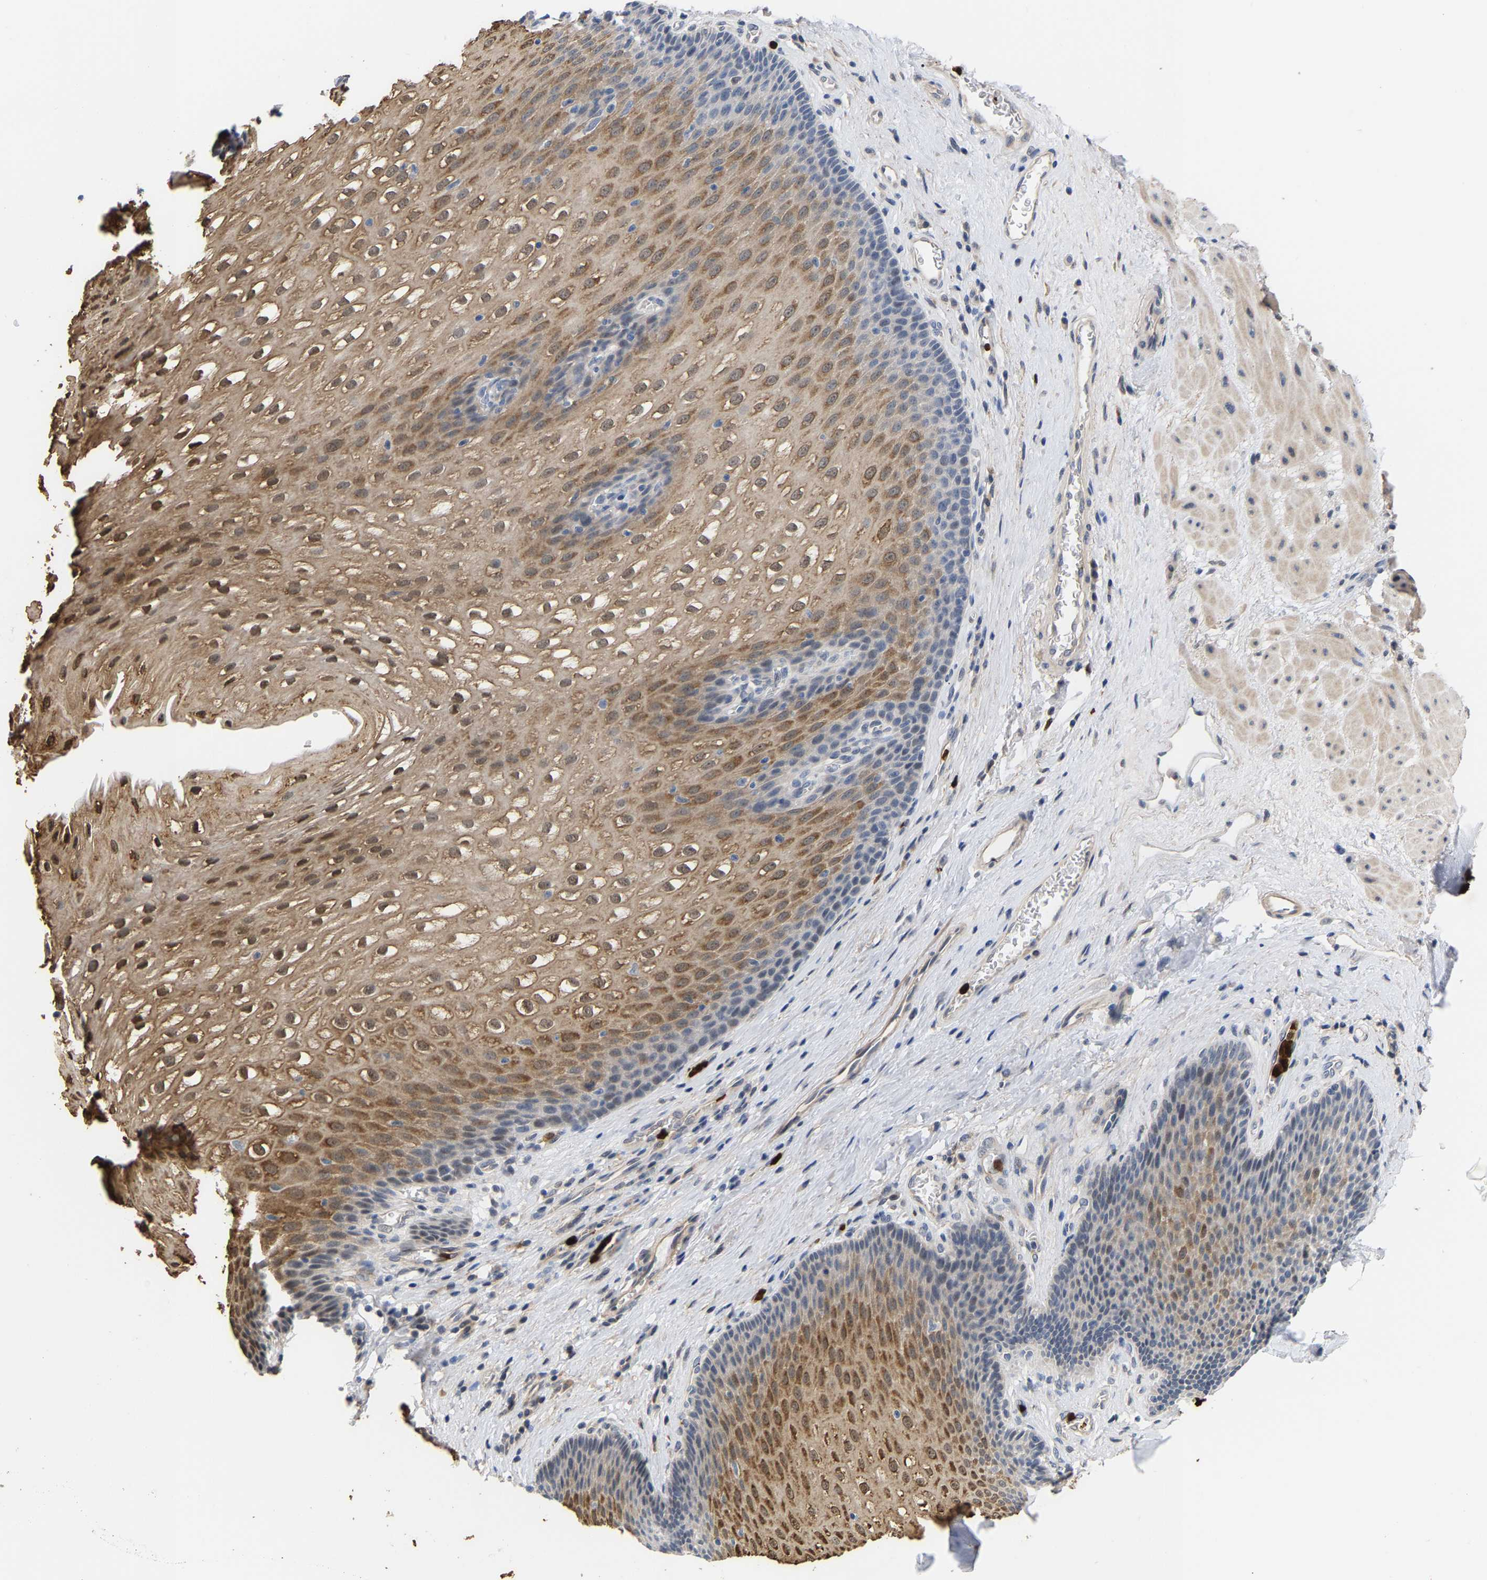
{"staining": {"intensity": "moderate", "quantity": ">75%", "location": "cytoplasmic/membranous,nuclear"}, "tissue": "esophagus", "cell_type": "Squamous epithelial cells", "image_type": "normal", "snomed": [{"axis": "morphology", "description": "Normal tissue, NOS"}, {"axis": "topography", "description": "Esophagus"}], "caption": "IHC photomicrograph of benign esophagus stained for a protein (brown), which exhibits medium levels of moderate cytoplasmic/membranous,nuclear expression in approximately >75% of squamous epithelial cells.", "gene": "TDRD7", "patient": {"sex": "male", "age": 48}}